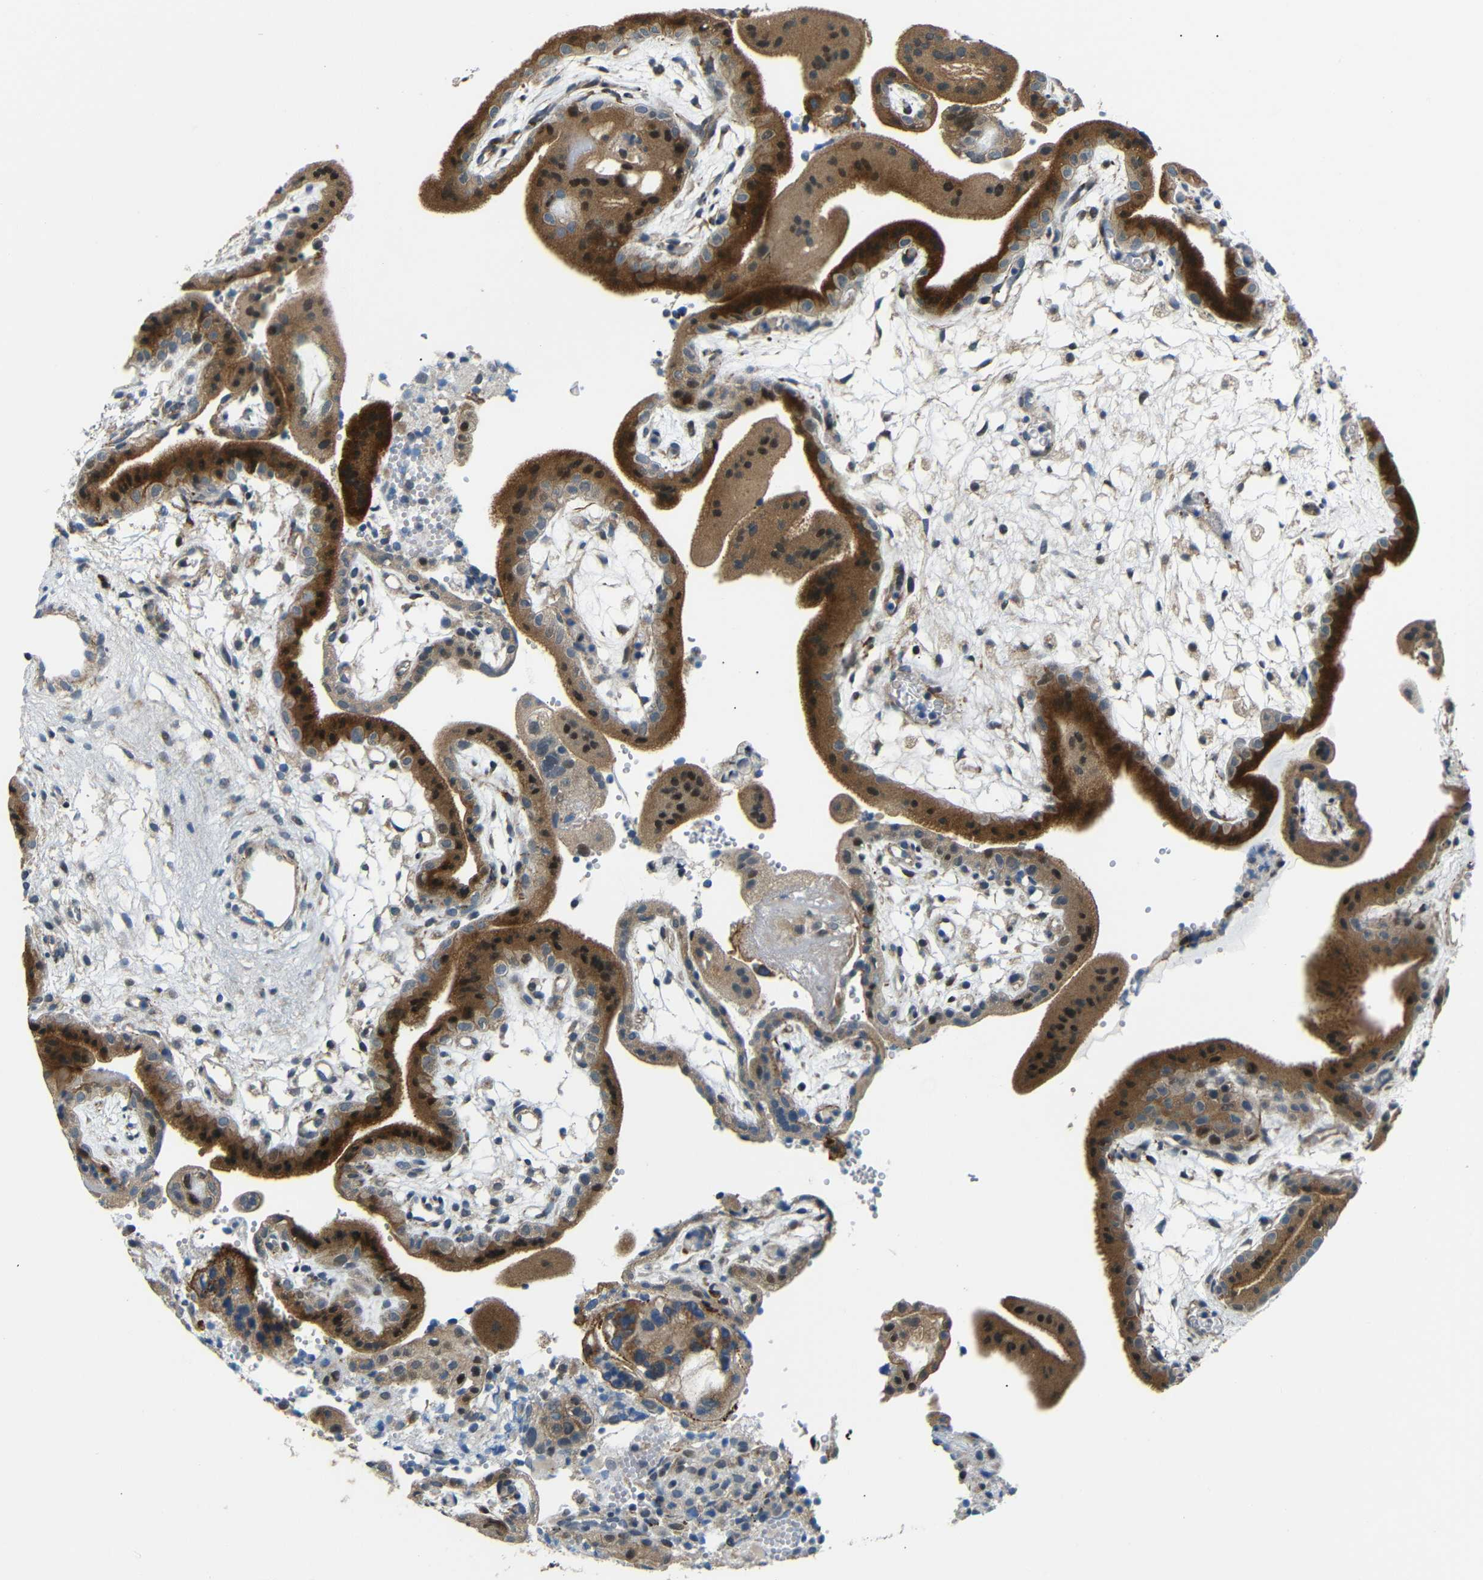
{"staining": {"intensity": "strong", "quantity": "25%-75%", "location": "cytoplasmic/membranous,nuclear"}, "tissue": "placenta", "cell_type": "Trophoblastic cells", "image_type": "normal", "snomed": [{"axis": "morphology", "description": "Normal tissue, NOS"}, {"axis": "topography", "description": "Placenta"}], "caption": "IHC image of unremarkable human placenta stained for a protein (brown), which demonstrates high levels of strong cytoplasmic/membranous,nuclear expression in about 25%-75% of trophoblastic cells.", "gene": "SYDE1", "patient": {"sex": "female", "age": 18}}